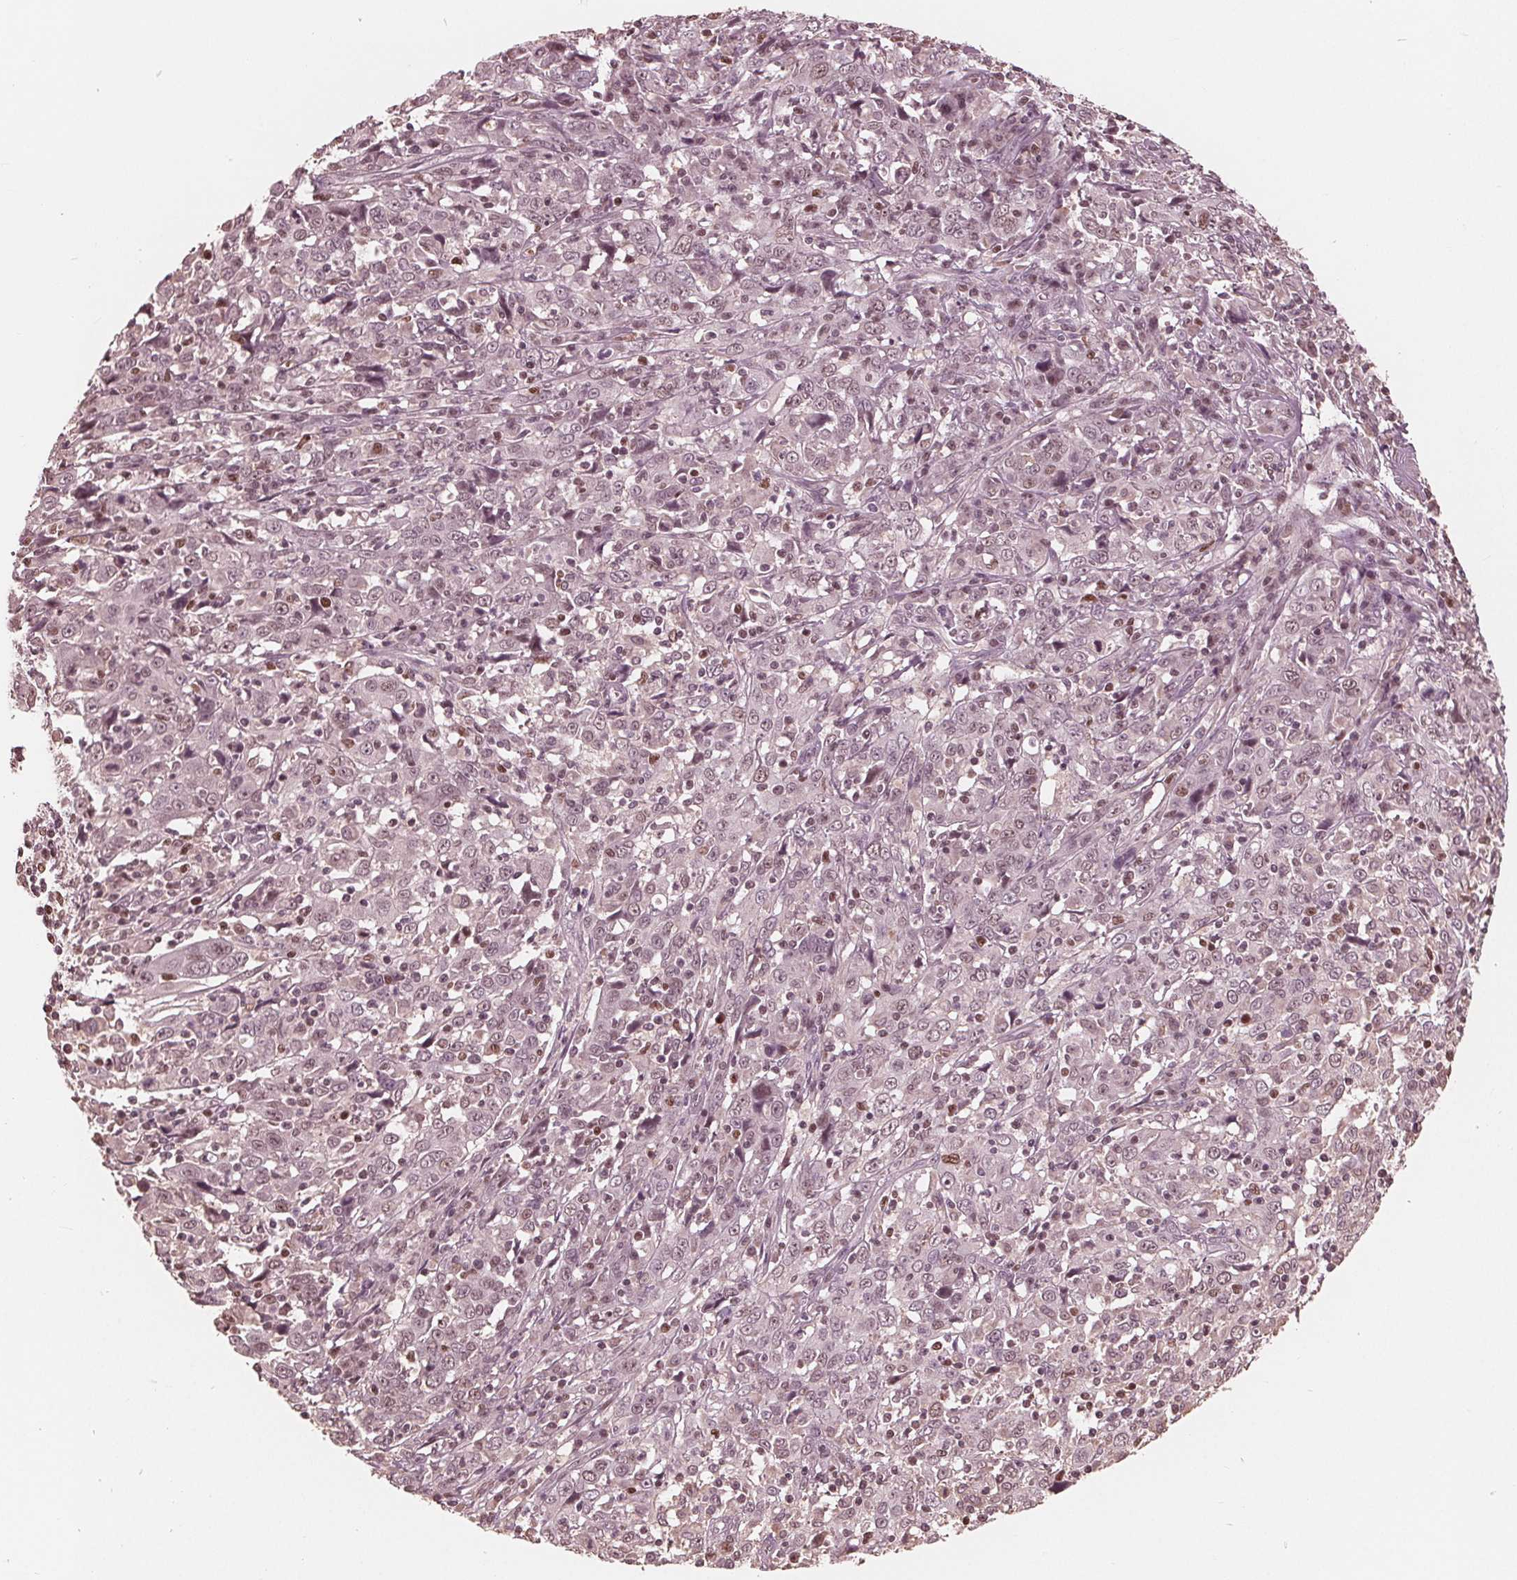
{"staining": {"intensity": "weak", "quantity": "<25%", "location": "nuclear"}, "tissue": "cervical cancer", "cell_type": "Tumor cells", "image_type": "cancer", "snomed": [{"axis": "morphology", "description": "Squamous cell carcinoma, NOS"}, {"axis": "topography", "description": "Cervix"}], "caption": "Human cervical cancer (squamous cell carcinoma) stained for a protein using IHC reveals no staining in tumor cells.", "gene": "HIRIP3", "patient": {"sex": "female", "age": 46}}